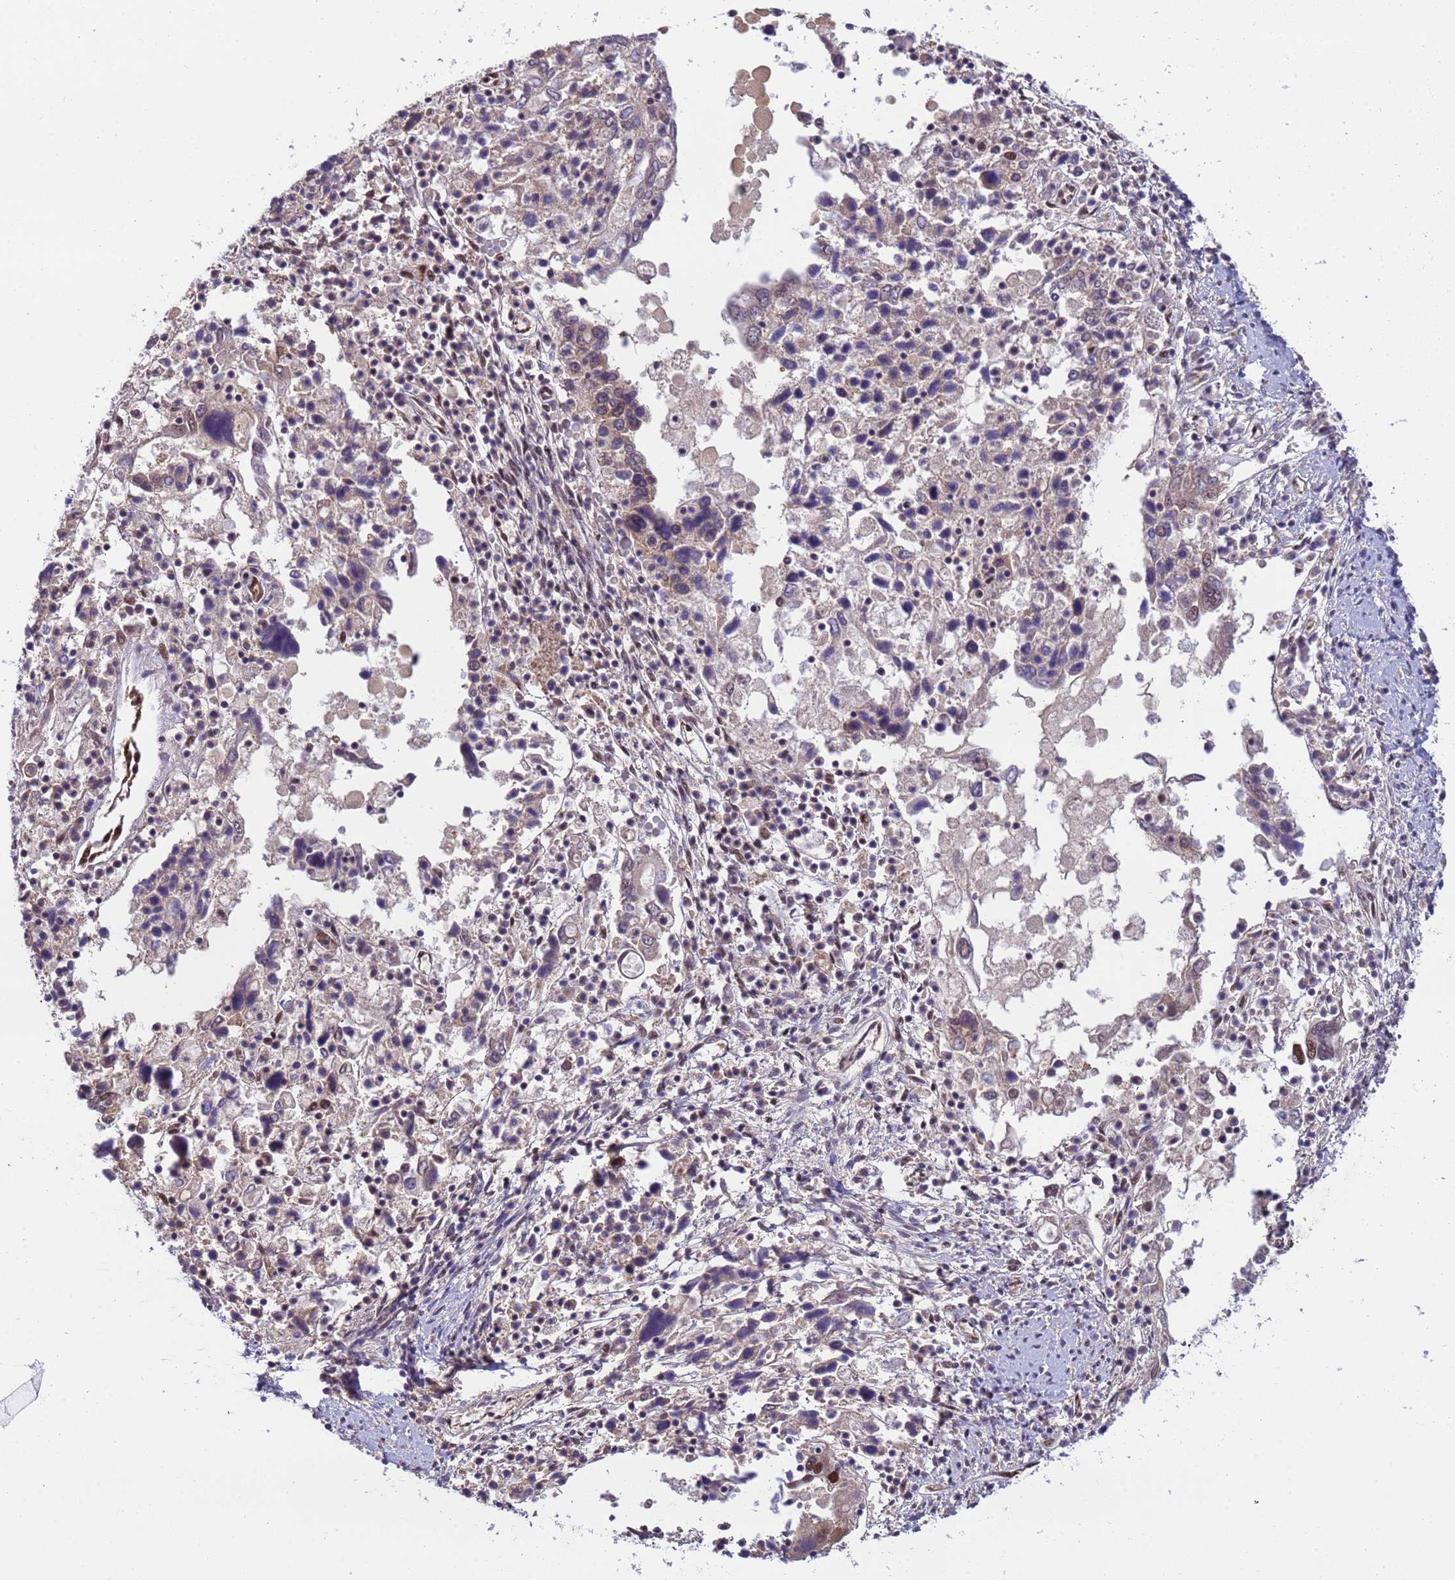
{"staining": {"intensity": "moderate", "quantity": "<25%", "location": "nuclear"}, "tissue": "ovarian cancer", "cell_type": "Tumor cells", "image_type": "cancer", "snomed": [{"axis": "morphology", "description": "Carcinoma, endometroid"}, {"axis": "topography", "description": "Ovary"}], "caption": "Protein staining of endometroid carcinoma (ovarian) tissue reveals moderate nuclear positivity in about <25% of tumor cells.", "gene": "SRRT", "patient": {"sex": "female", "age": 62}}